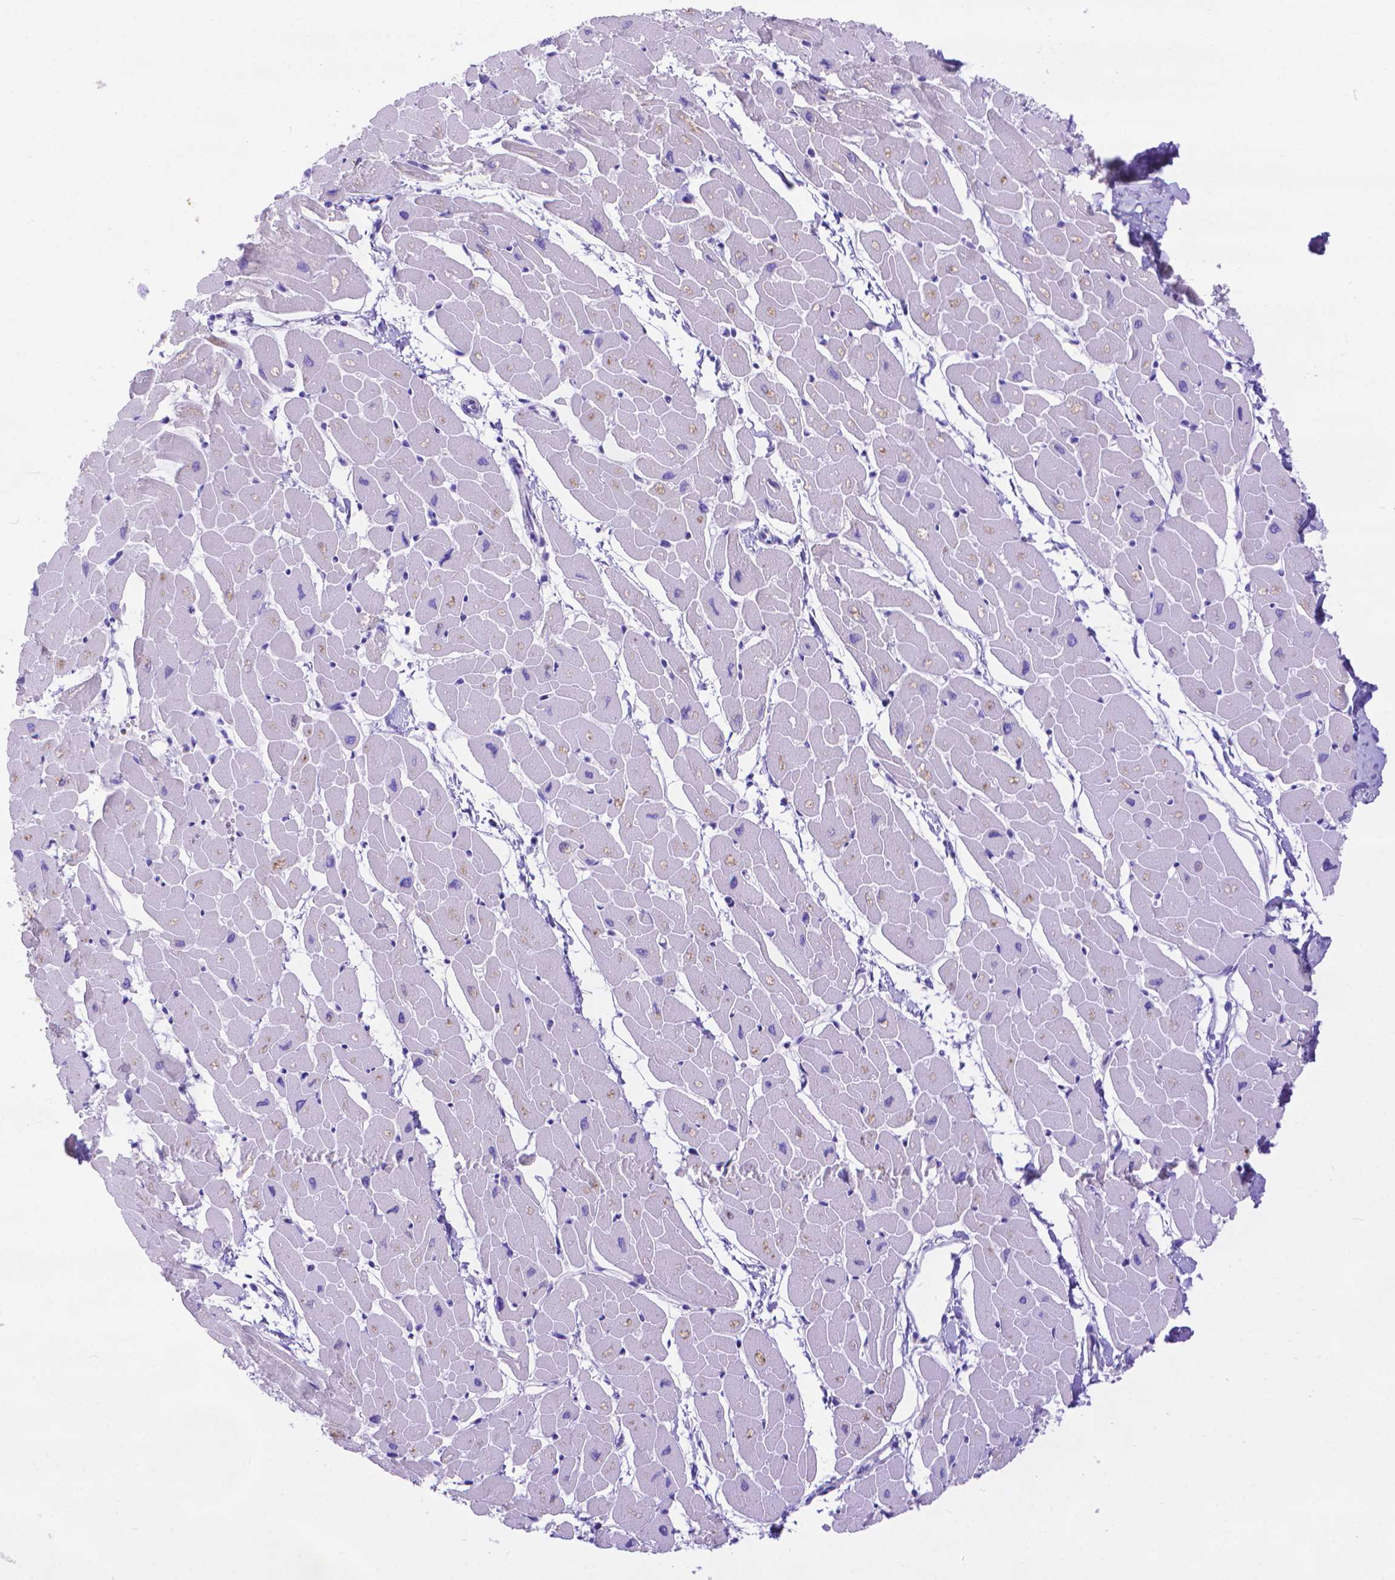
{"staining": {"intensity": "negative", "quantity": "none", "location": "none"}, "tissue": "heart muscle", "cell_type": "Cardiomyocytes", "image_type": "normal", "snomed": [{"axis": "morphology", "description": "Normal tissue, NOS"}, {"axis": "topography", "description": "Heart"}], "caption": "DAB immunohistochemical staining of benign heart muscle demonstrates no significant positivity in cardiomyocytes.", "gene": "DHRS2", "patient": {"sex": "male", "age": 57}}